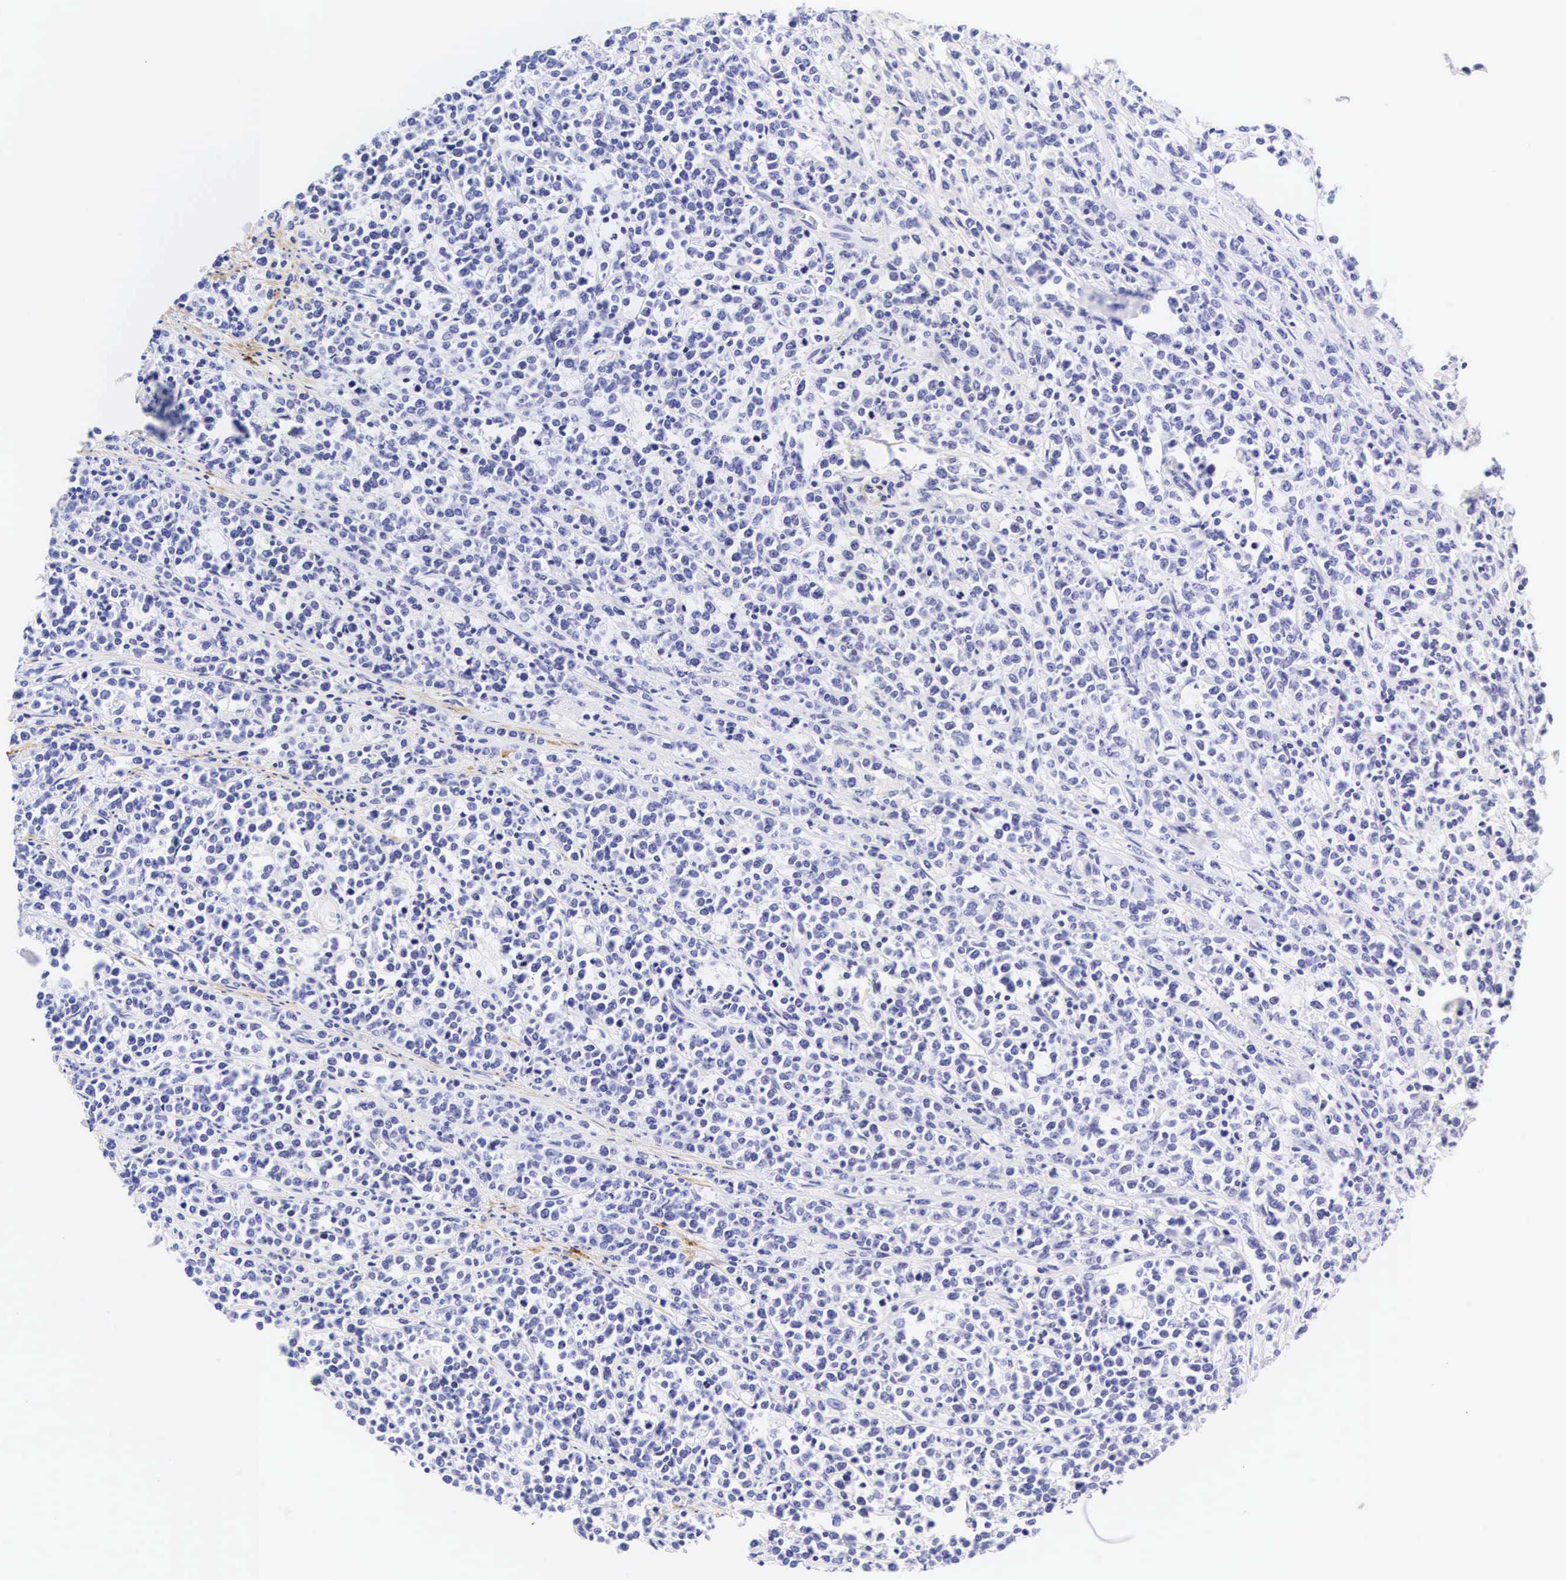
{"staining": {"intensity": "negative", "quantity": "none", "location": "none"}, "tissue": "lymphoma", "cell_type": "Tumor cells", "image_type": "cancer", "snomed": [{"axis": "morphology", "description": "Malignant lymphoma, non-Hodgkin's type, High grade"}, {"axis": "topography", "description": "Small intestine"}, {"axis": "topography", "description": "Colon"}], "caption": "Lymphoma was stained to show a protein in brown. There is no significant expression in tumor cells. (Stains: DAB (3,3'-diaminobenzidine) immunohistochemistry with hematoxylin counter stain, Microscopy: brightfield microscopy at high magnification).", "gene": "CALD1", "patient": {"sex": "male", "age": 8}}